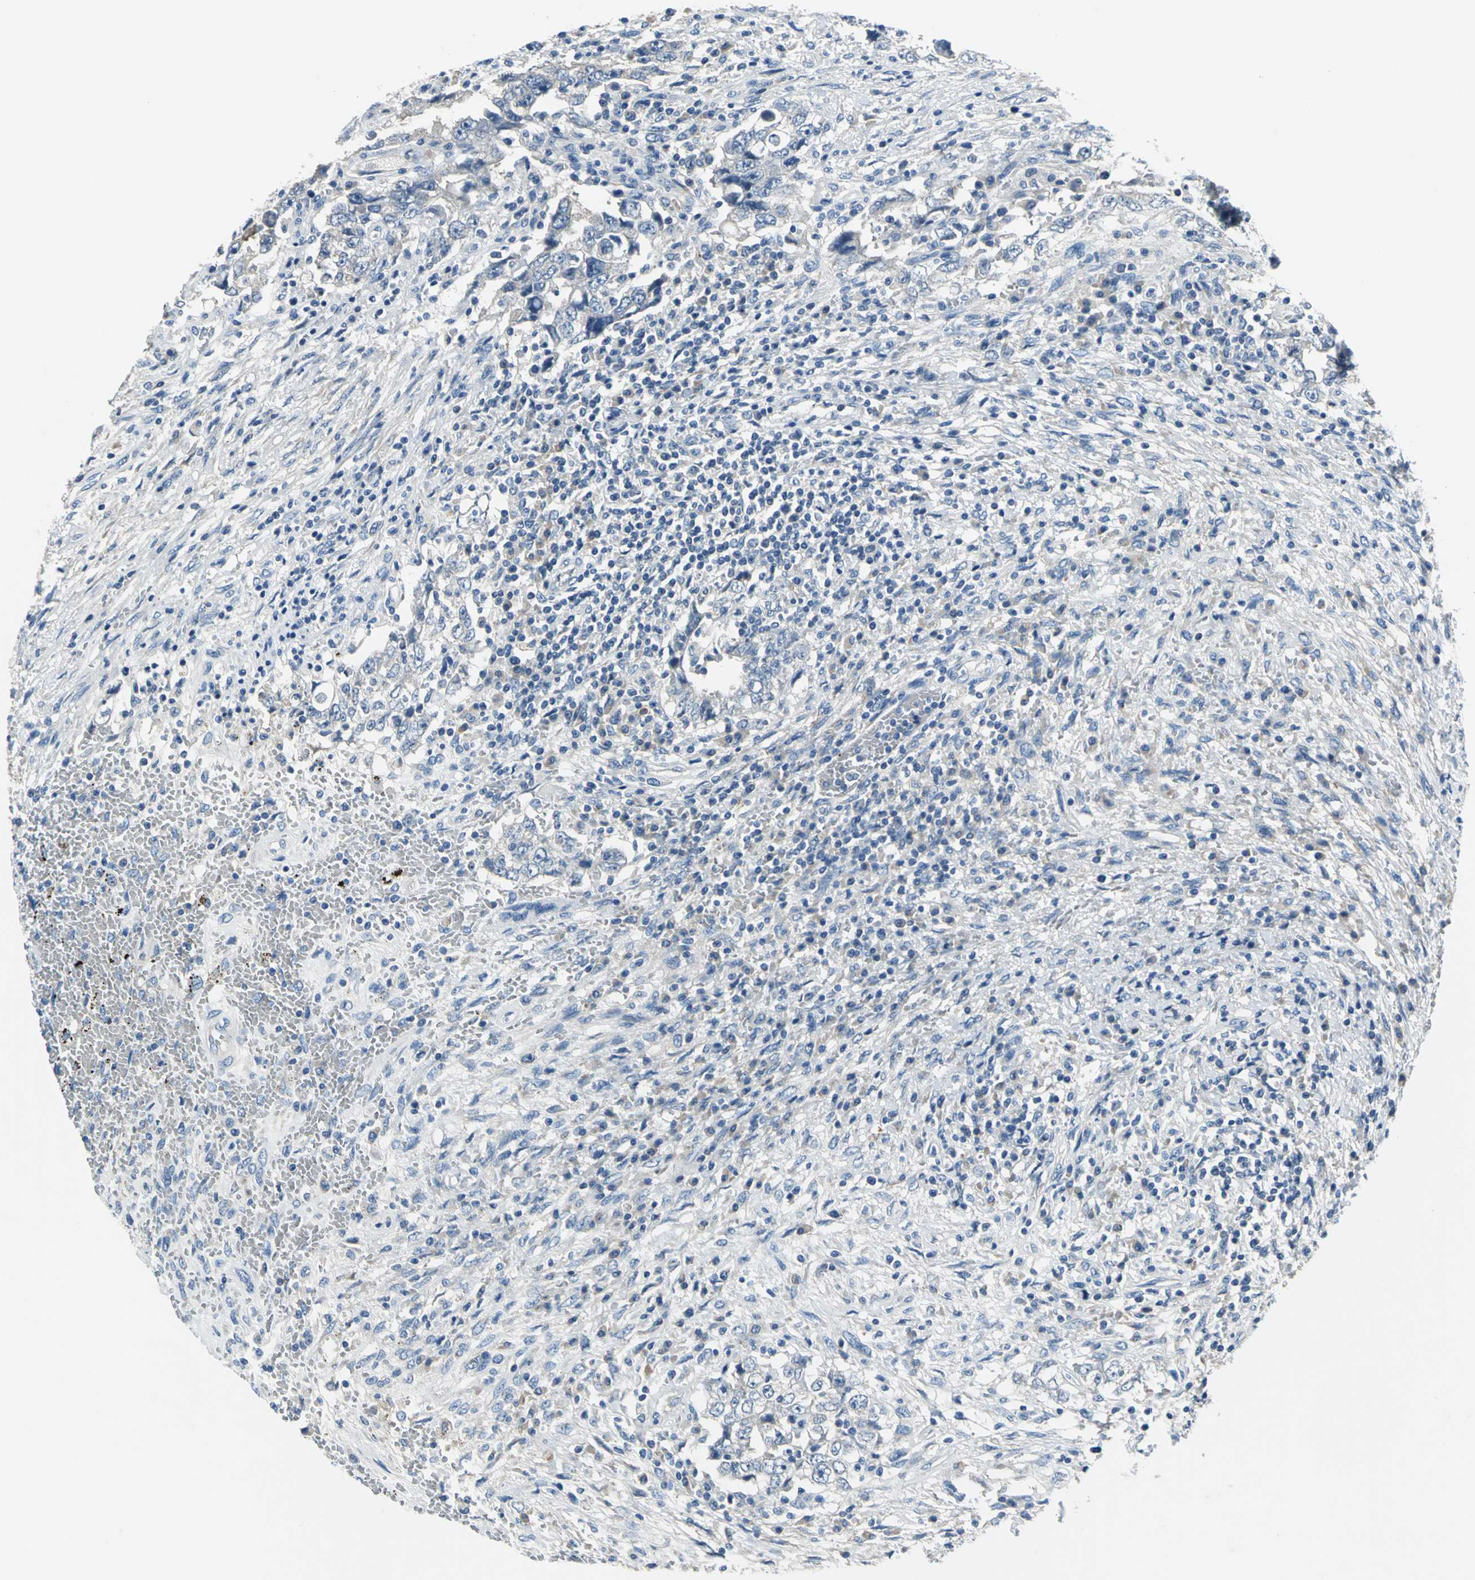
{"staining": {"intensity": "negative", "quantity": "none", "location": "none"}, "tissue": "testis cancer", "cell_type": "Tumor cells", "image_type": "cancer", "snomed": [{"axis": "morphology", "description": "Carcinoma, Embryonal, NOS"}, {"axis": "topography", "description": "Testis"}], "caption": "High magnification brightfield microscopy of testis cancer stained with DAB (brown) and counterstained with hematoxylin (blue): tumor cells show no significant expression.", "gene": "SLC16A7", "patient": {"sex": "male", "age": 26}}